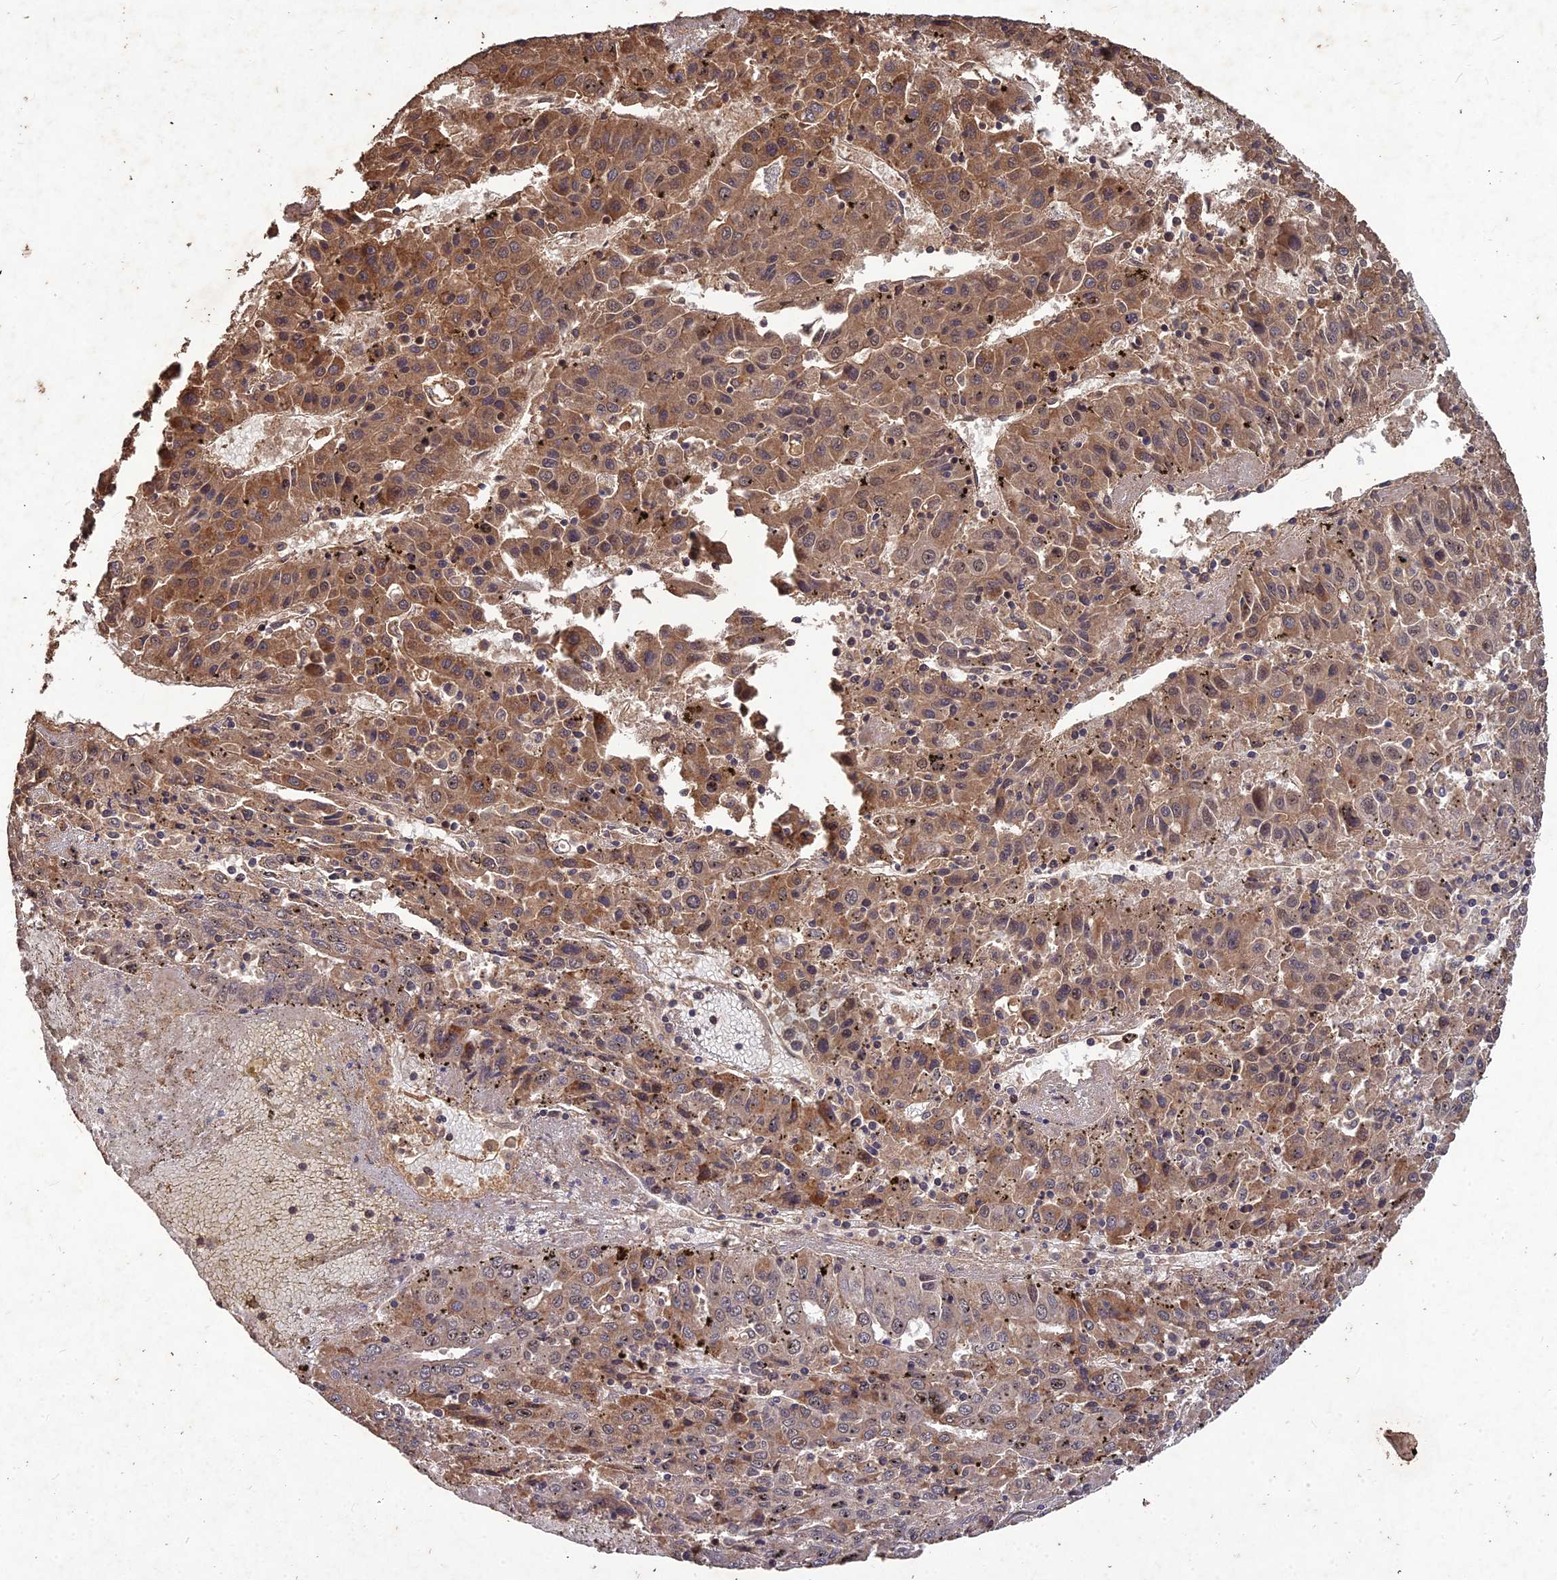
{"staining": {"intensity": "moderate", "quantity": "25%-75%", "location": "cytoplasmic/membranous,nuclear"}, "tissue": "liver cancer", "cell_type": "Tumor cells", "image_type": "cancer", "snomed": [{"axis": "morphology", "description": "Carcinoma, Hepatocellular, NOS"}, {"axis": "topography", "description": "Liver"}], "caption": "An IHC micrograph of tumor tissue is shown. Protein staining in brown labels moderate cytoplasmic/membranous and nuclear positivity in liver cancer within tumor cells.", "gene": "SYMPK", "patient": {"sex": "female", "age": 53}}